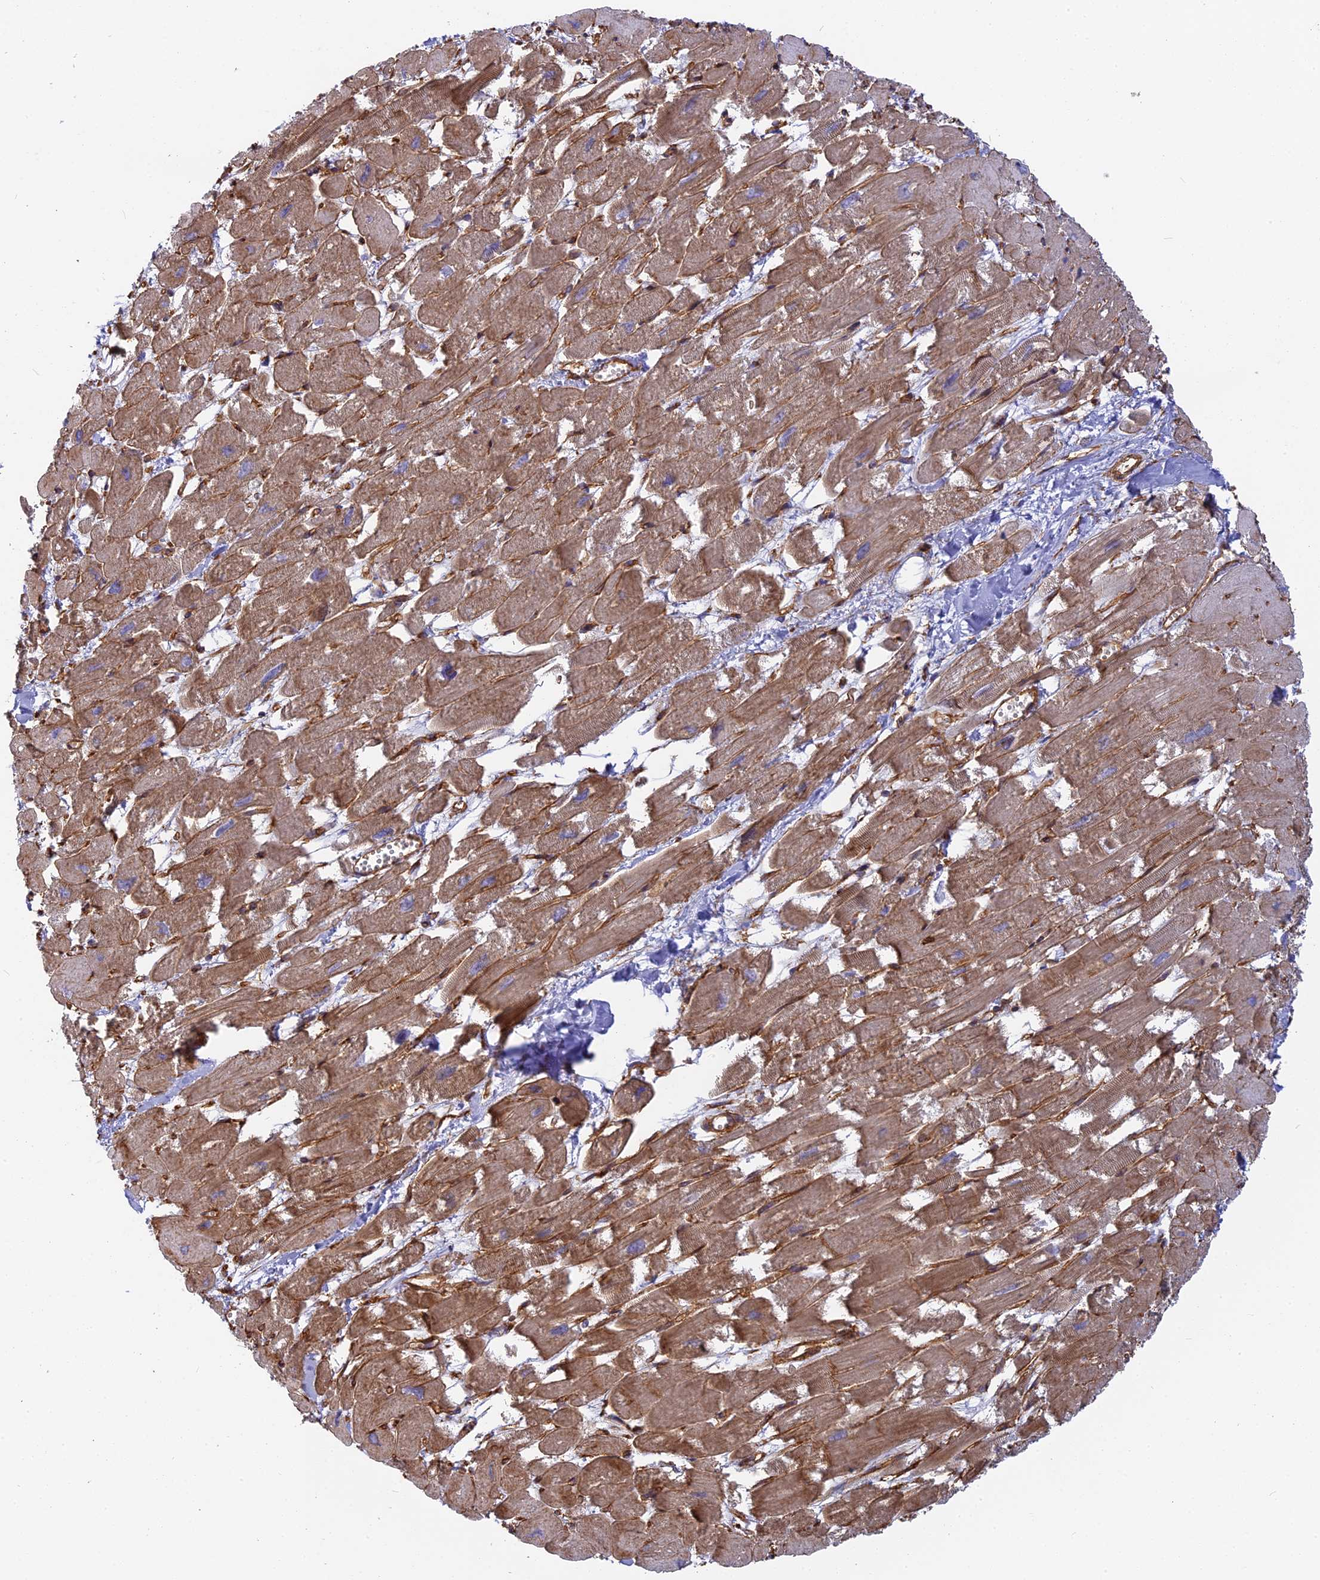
{"staining": {"intensity": "moderate", "quantity": ">75%", "location": "cytoplasmic/membranous"}, "tissue": "heart muscle", "cell_type": "Cardiomyocytes", "image_type": "normal", "snomed": [{"axis": "morphology", "description": "Normal tissue, NOS"}, {"axis": "topography", "description": "Heart"}], "caption": "Immunohistochemical staining of benign human heart muscle demonstrates moderate cytoplasmic/membranous protein positivity in approximately >75% of cardiomyocytes.", "gene": "CNBD2", "patient": {"sex": "male", "age": 54}}